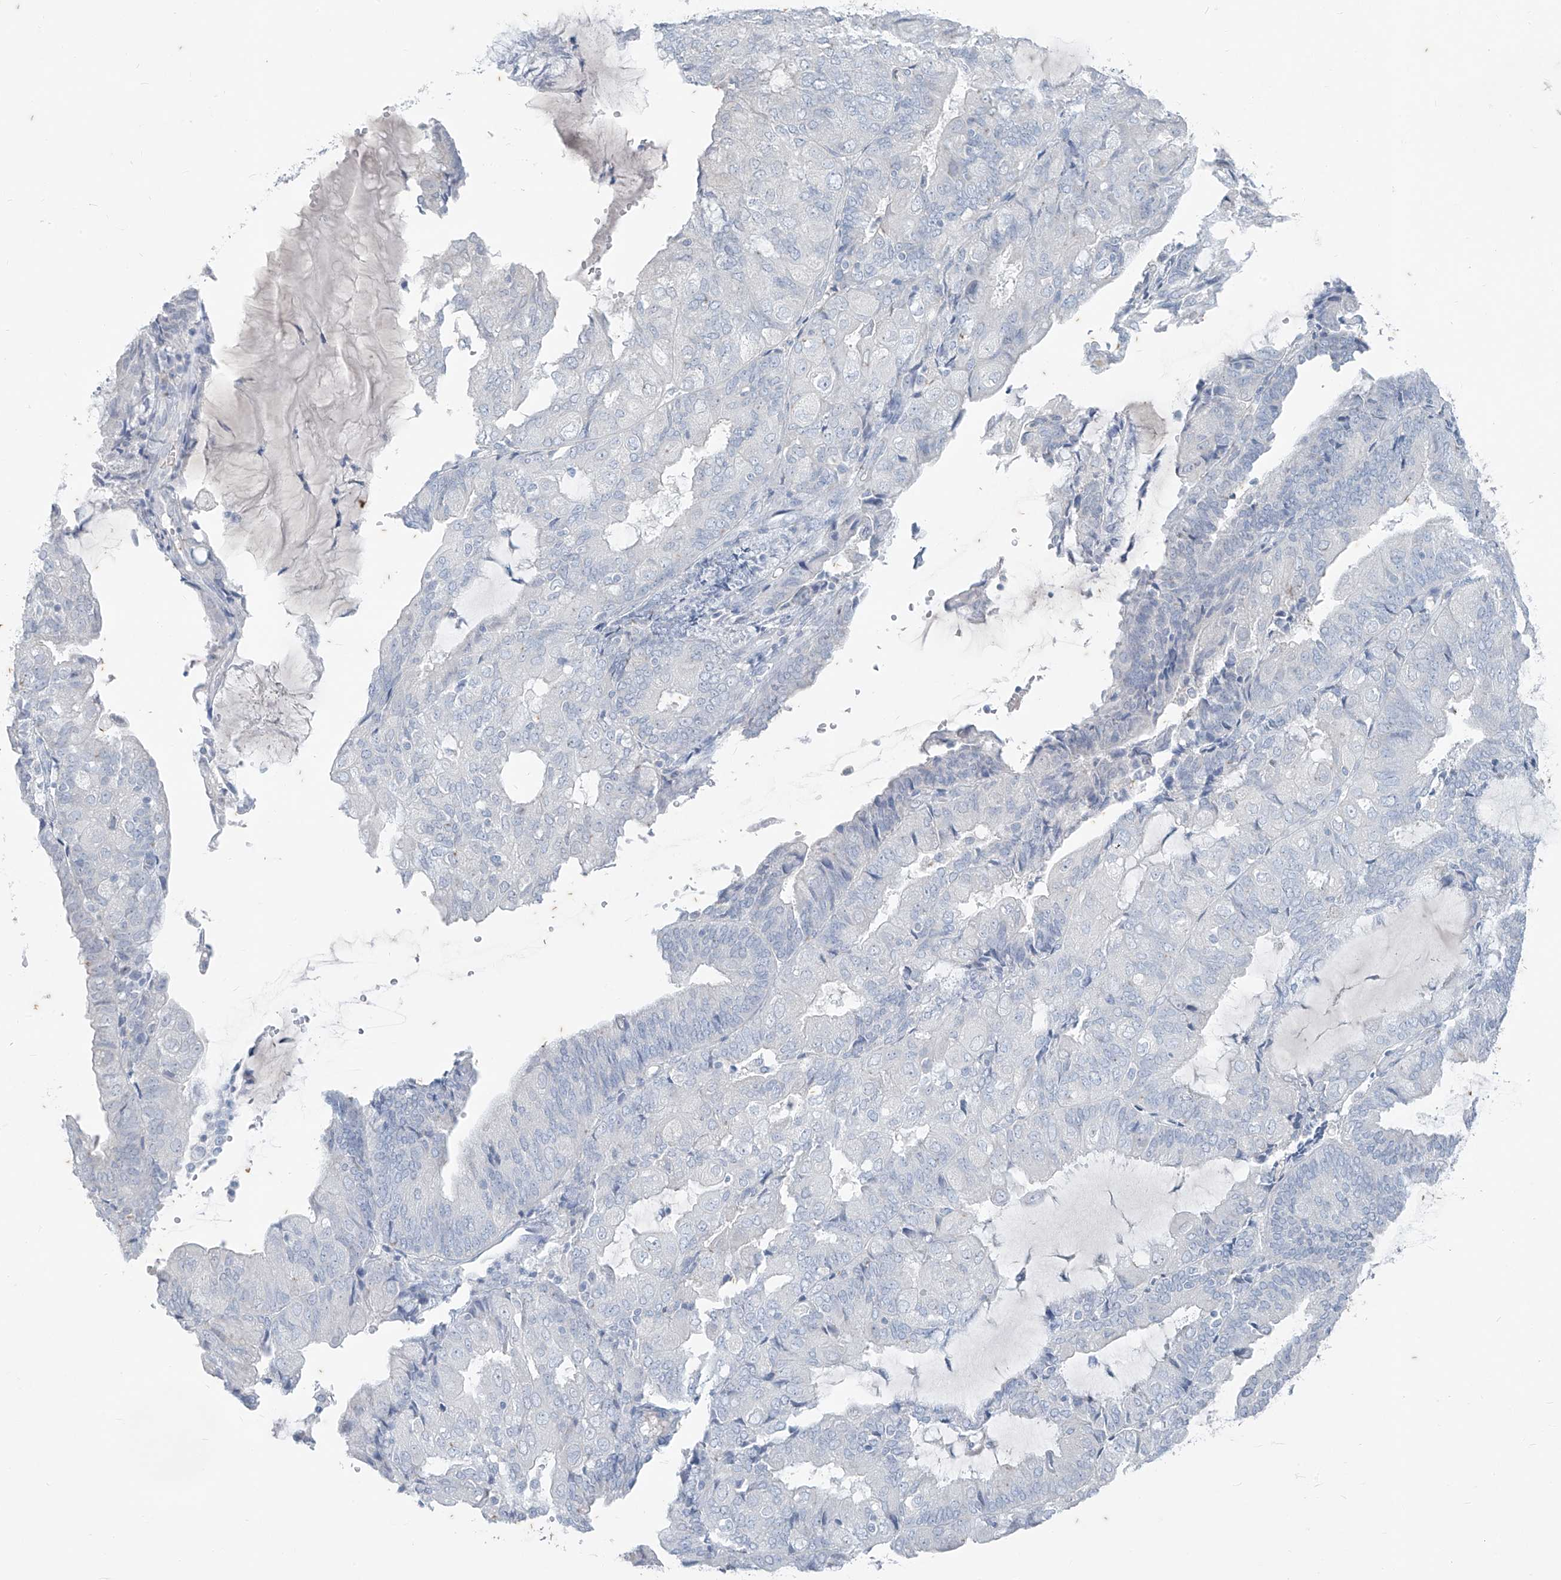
{"staining": {"intensity": "negative", "quantity": "none", "location": "none"}, "tissue": "endometrial cancer", "cell_type": "Tumor cells", "image_type": "cancer", "snomed": [{"axis": "morphology", "description": "Adenocarcinoma, NOS"}, {"axis": "topography", "description": "Endometrium"}], "caption": "Immunohistochemistry image of neoplastic tissue: human endometrial adenocarcinoma stained with DAB (3,3'-diaminobenzidine) shows no significant protein staining in tumor cells. (IHC, brightfield microscopy, high magnification).", "gene": "CX3CR1", "patient": {"sex": "female", "age": 81}}